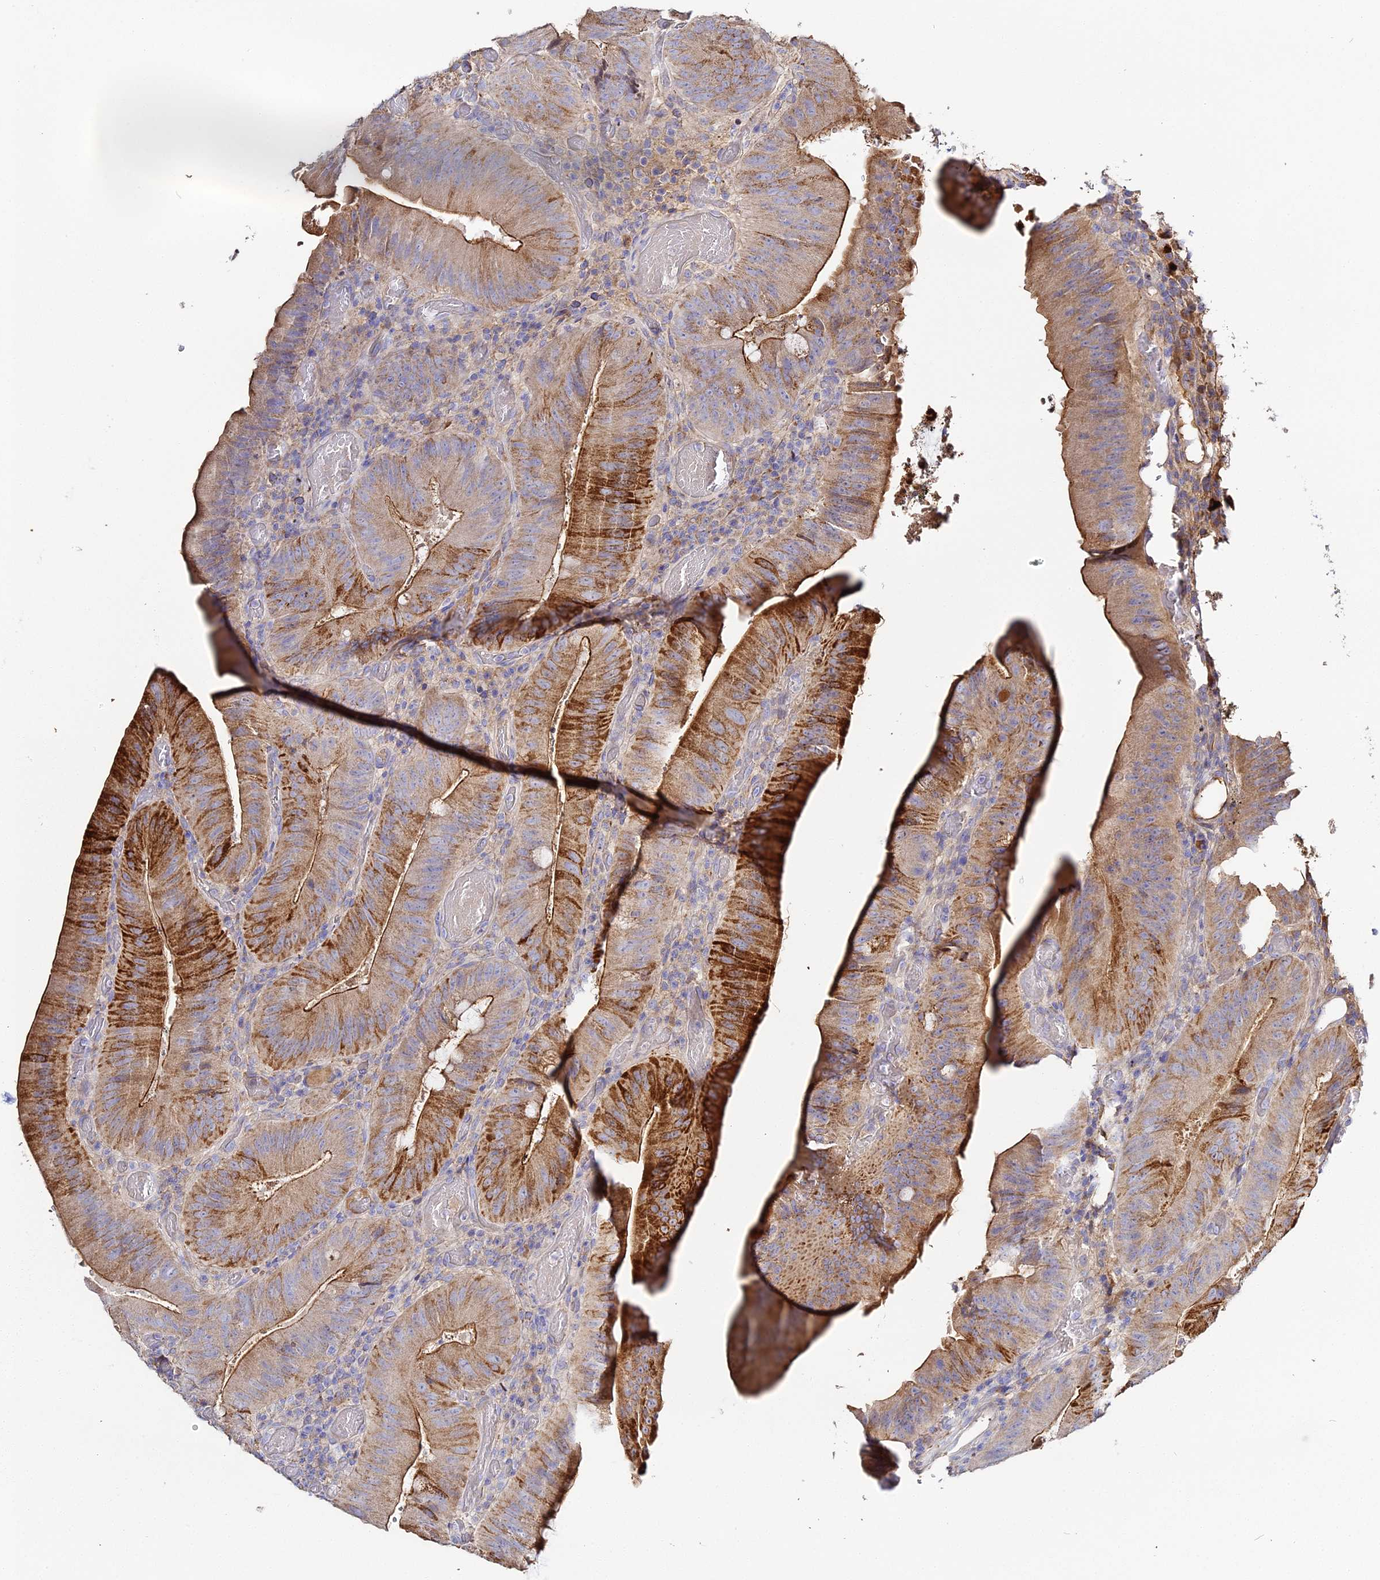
{"staining": {"intensity": "strong", "quantity": "25%-75%", "location": "cytoplasmic/membranous"}, "tissue": "colorectal cancer", "cell_type": "Tumor cells", "image_type": "cancer", "snomed": [{"axis": "morphology", "description": "Adenocarcinoma, NOS"}, {"axis": "topography", "description": "Colon"}], "caption": "The immunohistochemical stain labels strong cytoplasmic/membranous staining in tumor cells of colorectal adenocarcinoma tissue.", "gene": "SCX", "patient": {"sex": "female", "age": 43}}